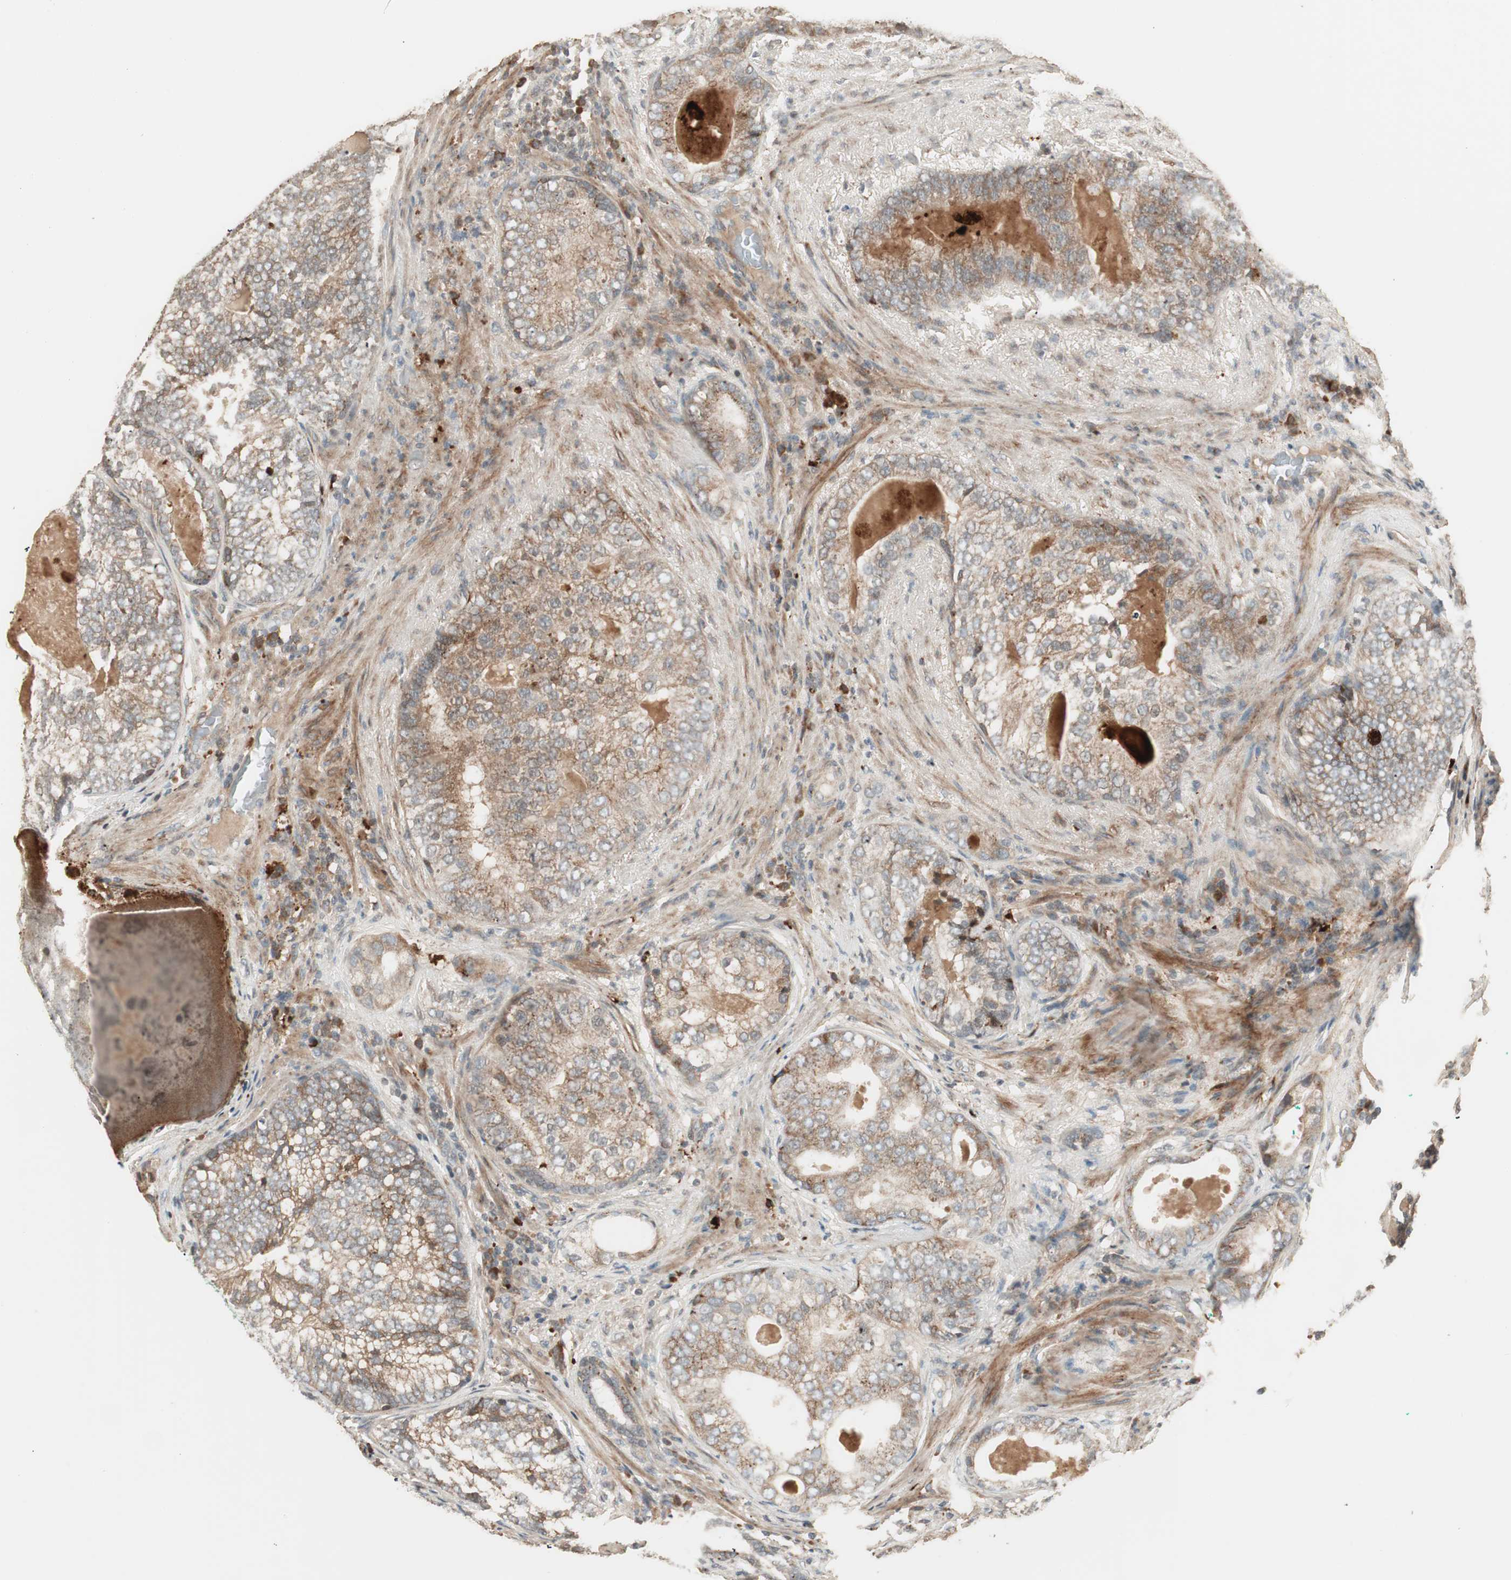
{"staining": {"intensity": "weak", "quantity": ">75%", "location": "cytoplasmic/membranous"}, "tissue": "prostate cancer", "cell_type": "Tumor cells", "image_type": "cancer", "snomed": [{"axis": "morphology", "description": "Adenocarcinoma, High grade"}, {"axis": "topography", "description": "Prostate"}], "caption": "DAB (3,3'-diaminobenzidine) immunohistochemical staining of human prostate cancer (adenocarcinoma (high-grade)) demonstrates weak cytoplasmic/membranous protein staining in about >75% of tumor cells. The staining was performed using DAB (3,3'-diaminobenzidine) to visualize the protein expression in brown, while the nuclei were stained in blue with hematoxylin (Magnification: 20x).", "gene": "SFRP1", "patient": {"sex": "male", "age": 66}}